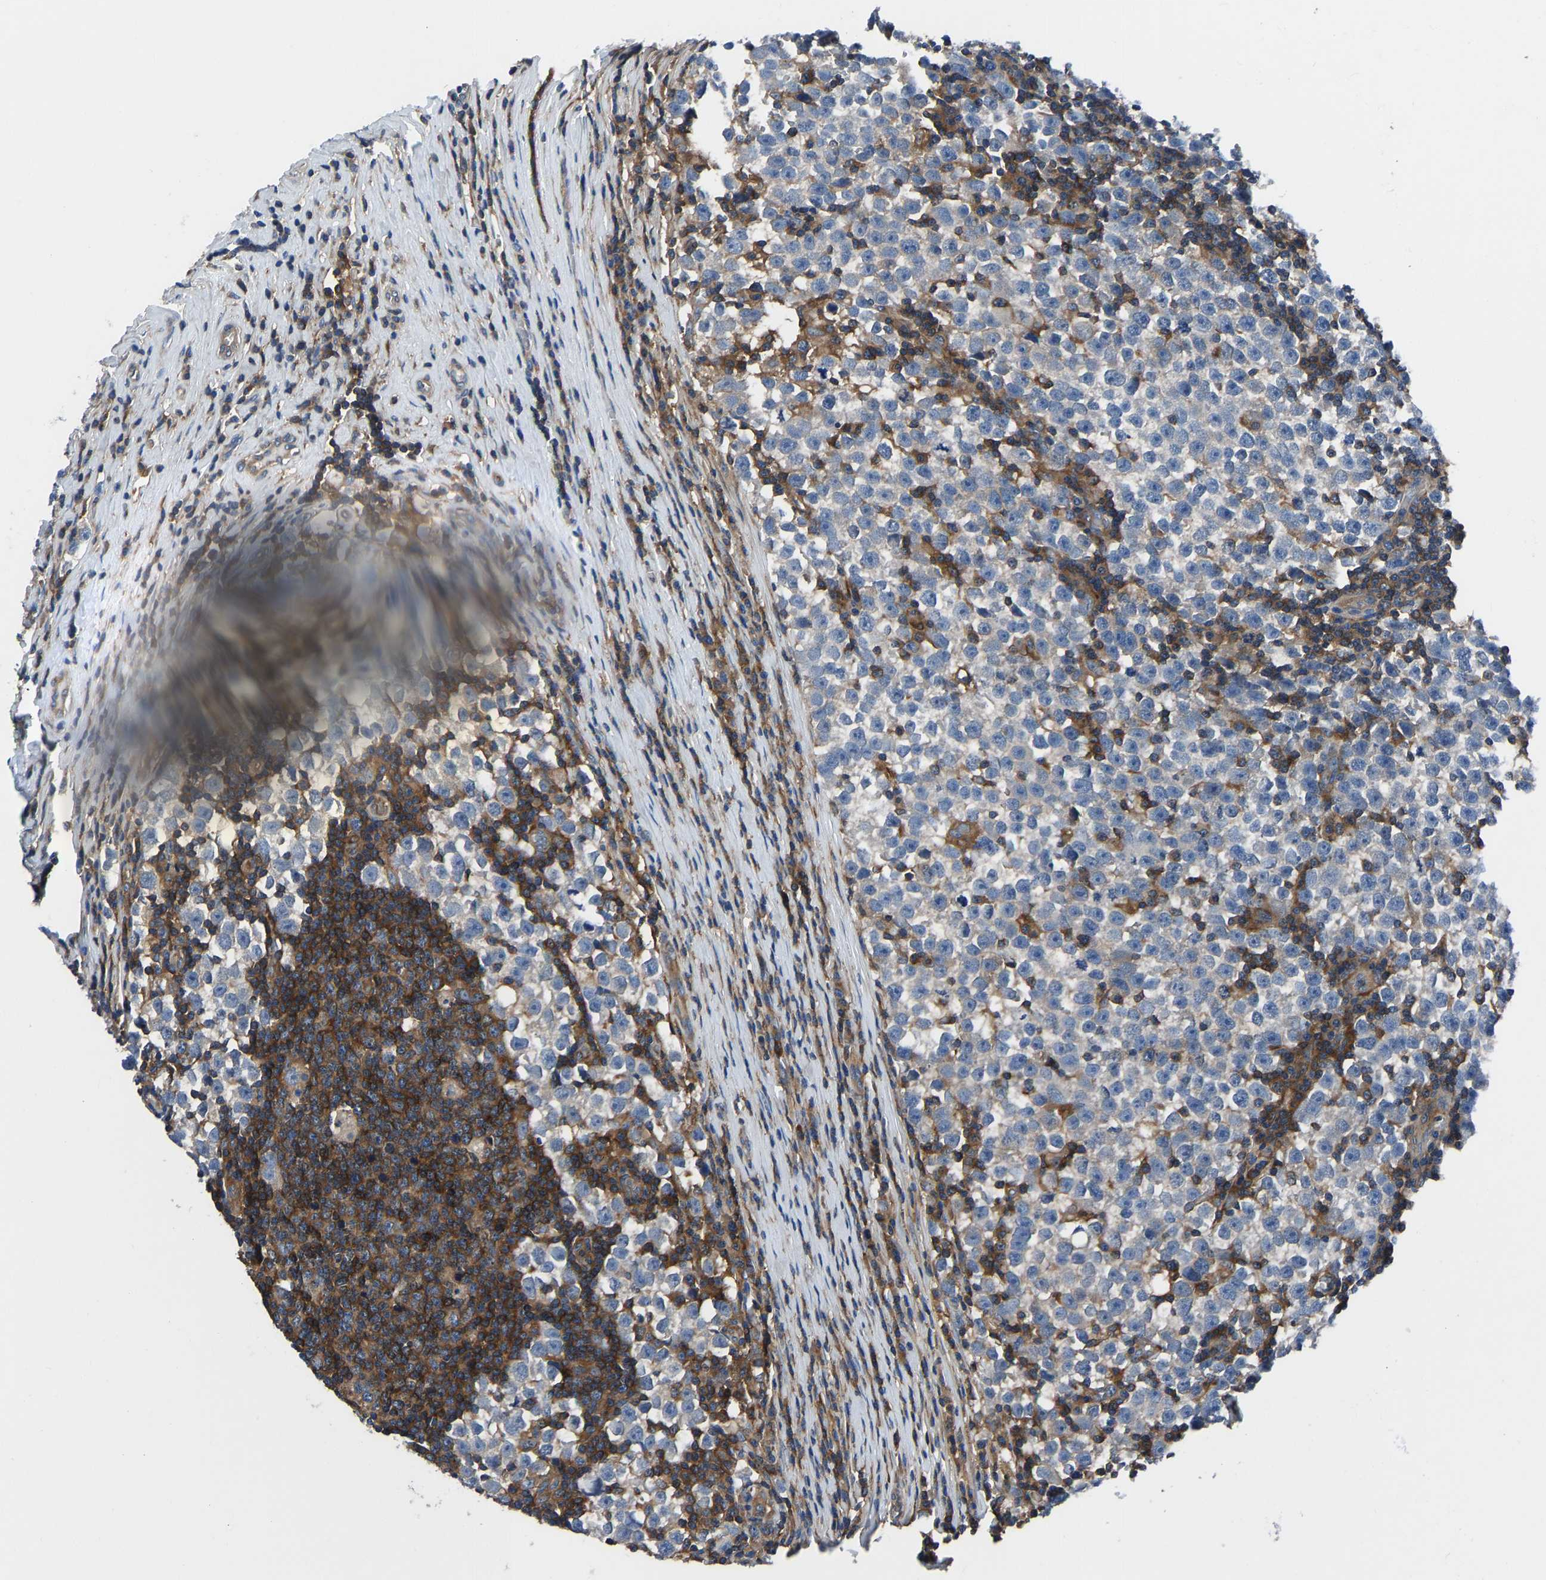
{"staining": {"intensity": "negative", "quantity": "none", "location": "none"}, "tissue": "testis cancer", "cell_type": "Tumor cells", "image_type": "cancer", "snomed": [{"axis": "morphology", "description": "Normal tissue, NOS"}, {"axis": "morphology", "description": "Seminoma, NOS"}, {"axis": "topography", "description": "Testis"}], "caption": "Immunohistochemical staining of seminoma (testis) reveals no significant positivity in tumor cells.", "gene": "PRKAR1A", "patient": {"sex": "male", "age": 43}}